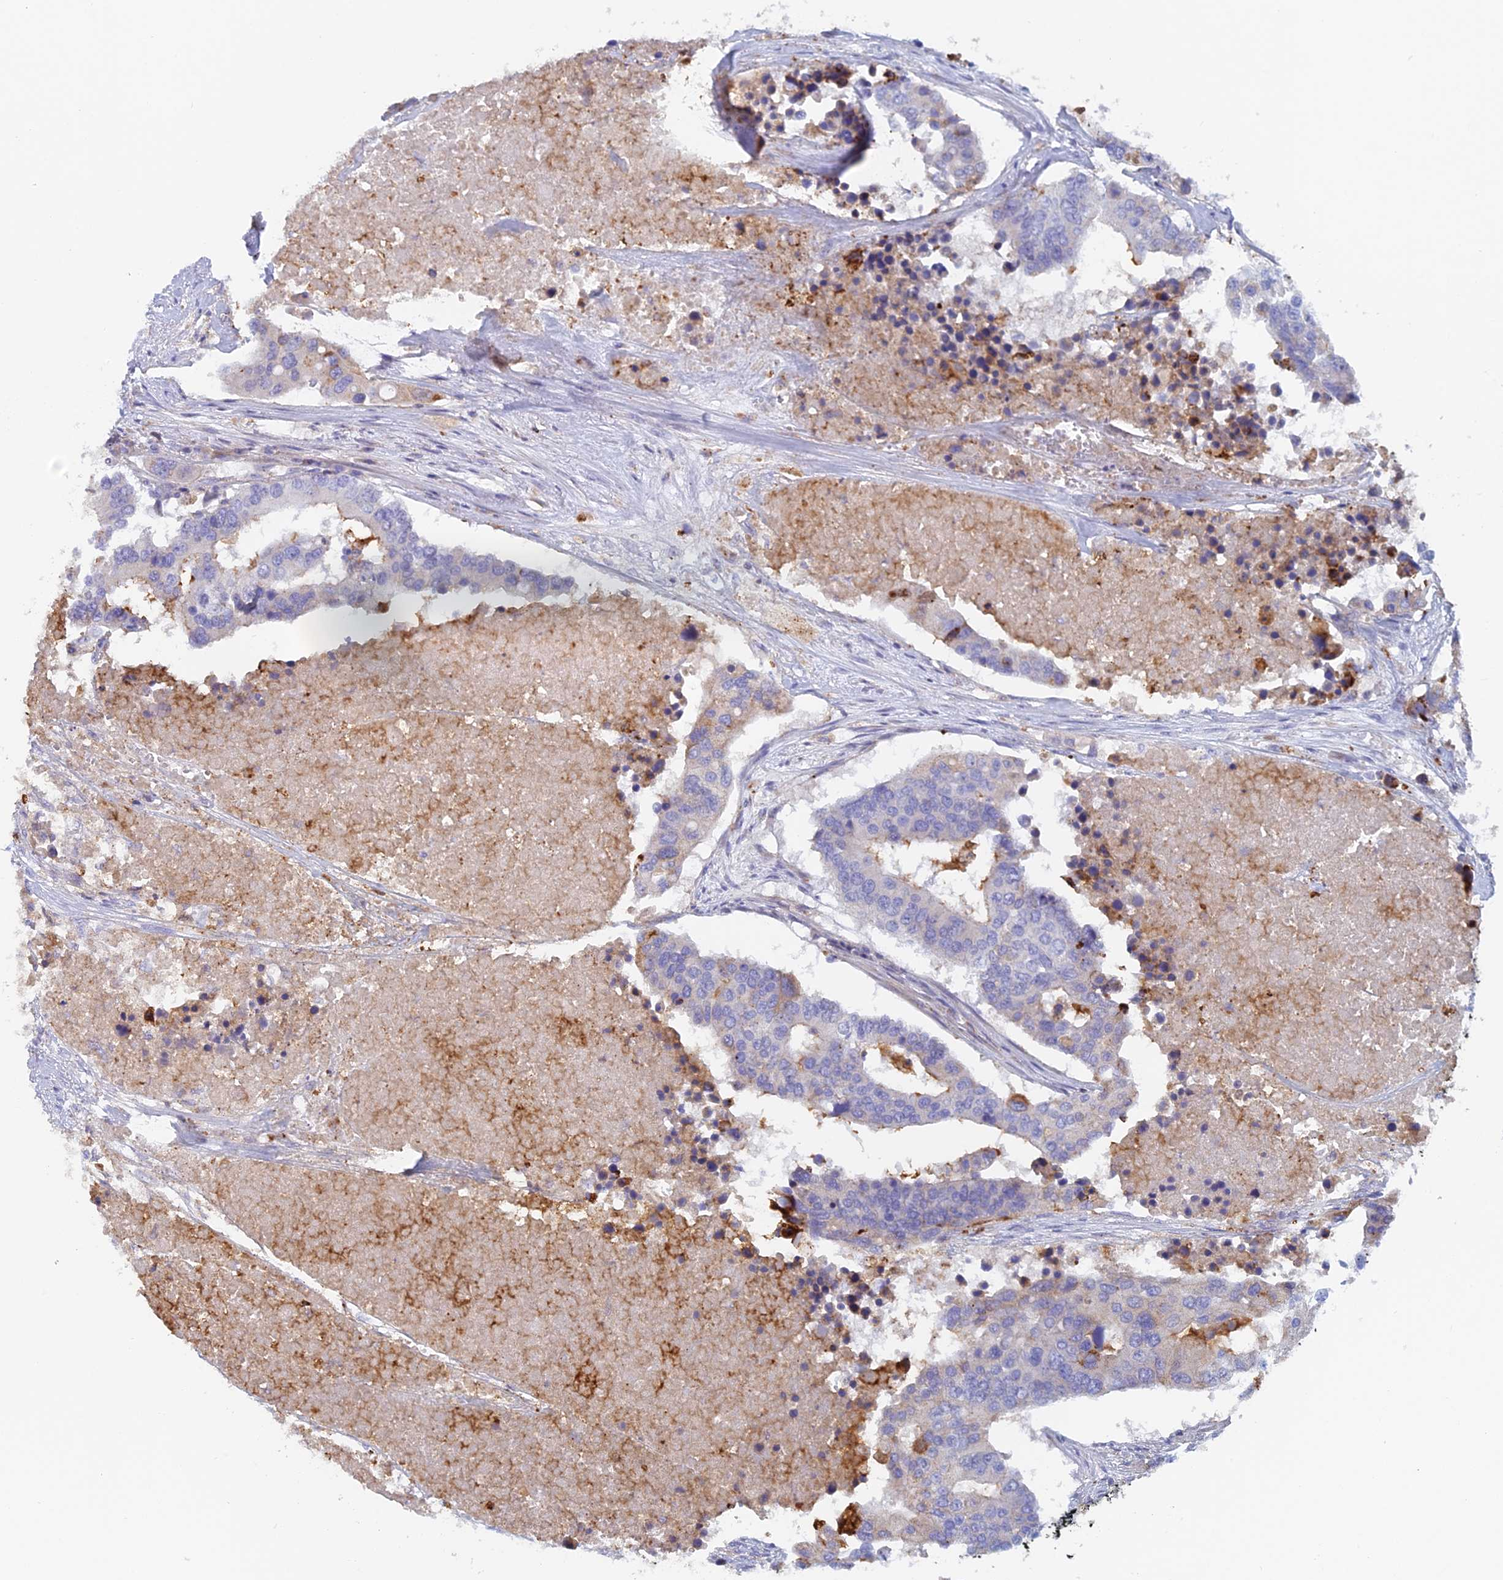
{"staining": {"intensity": "moderate", "quantity": "<25%", "location": "cytoplasmic/membranous"}, "tissue": "colorectal cancer", "cell_type": "Tumor cells", "image_type": "cancer", "snomed": [{"axis": "morphology", "description": "Adenocarcinoma, NOS"}, {"axis": "topography", "description": "Colon"}], "caption": "Colorectal cancer (adenocarcinoma) stained for a protein displays moderate cytoplasmic/membranous positivity in tumor cells.", "gene": "IFTAP", "patient": {"sex": "male", "age": 77}}